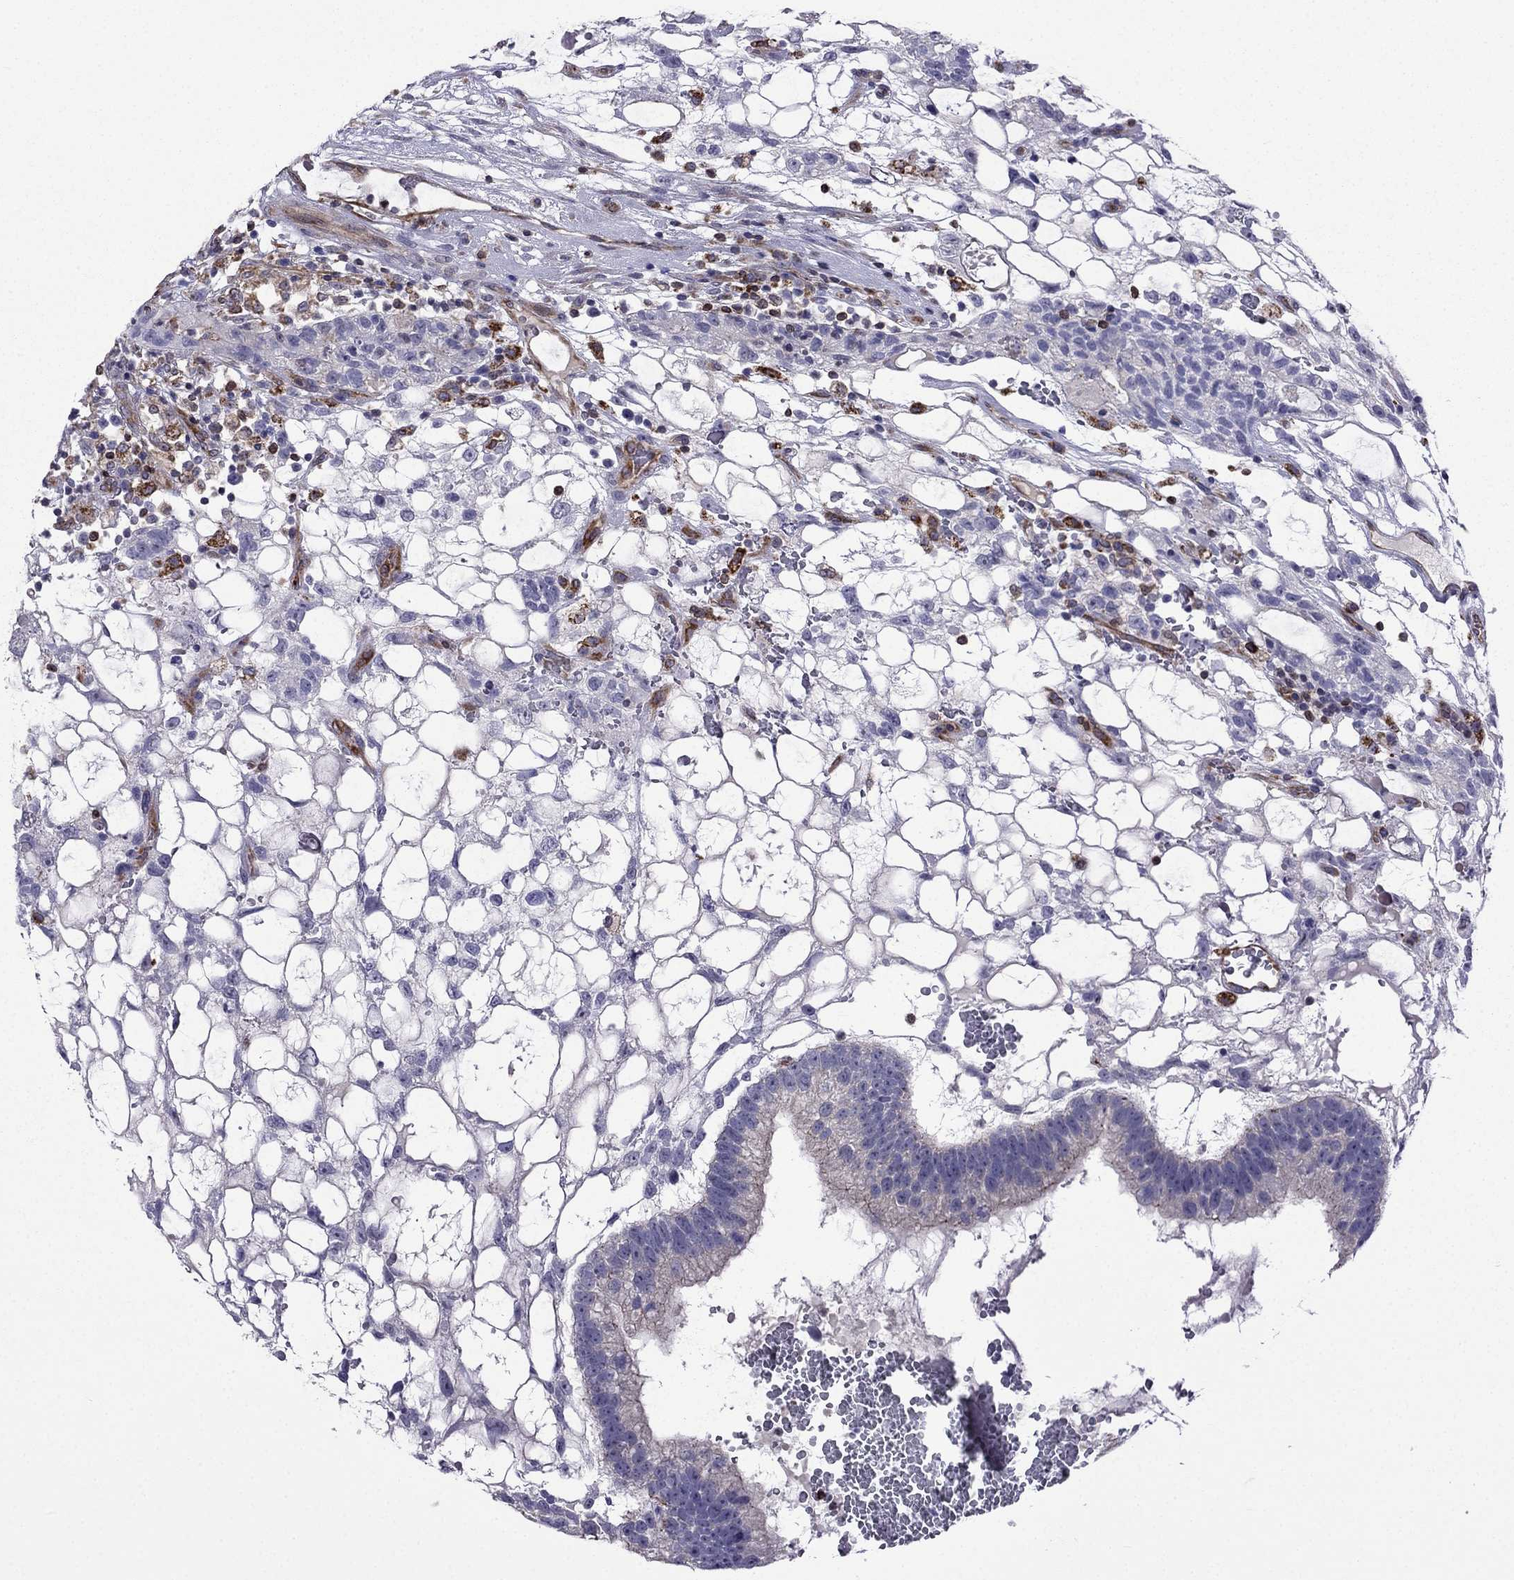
{"staining": {"intensity": "negative", "quantity": "none", "location": "none"}, "tissue": "testis cancer", "cell_type": "Tumor cells", "image_type": "cancer", "snomed": [{"axis": "morphology", "description": "Normal tissue, NOS"}, {"axis": "morphology", "description": "Carcinoma, Embryonal, NOS"}, {"axis": "topography", "description": "Testis"}, {"axis": "topography", "description": "Epididymis"}], "caption": "Tumor cells are negative for protein expression in human testis cancer (embryonal carcinoma).", "gene": "GNAL", "patient": {"sex": "male", "age": 32}}